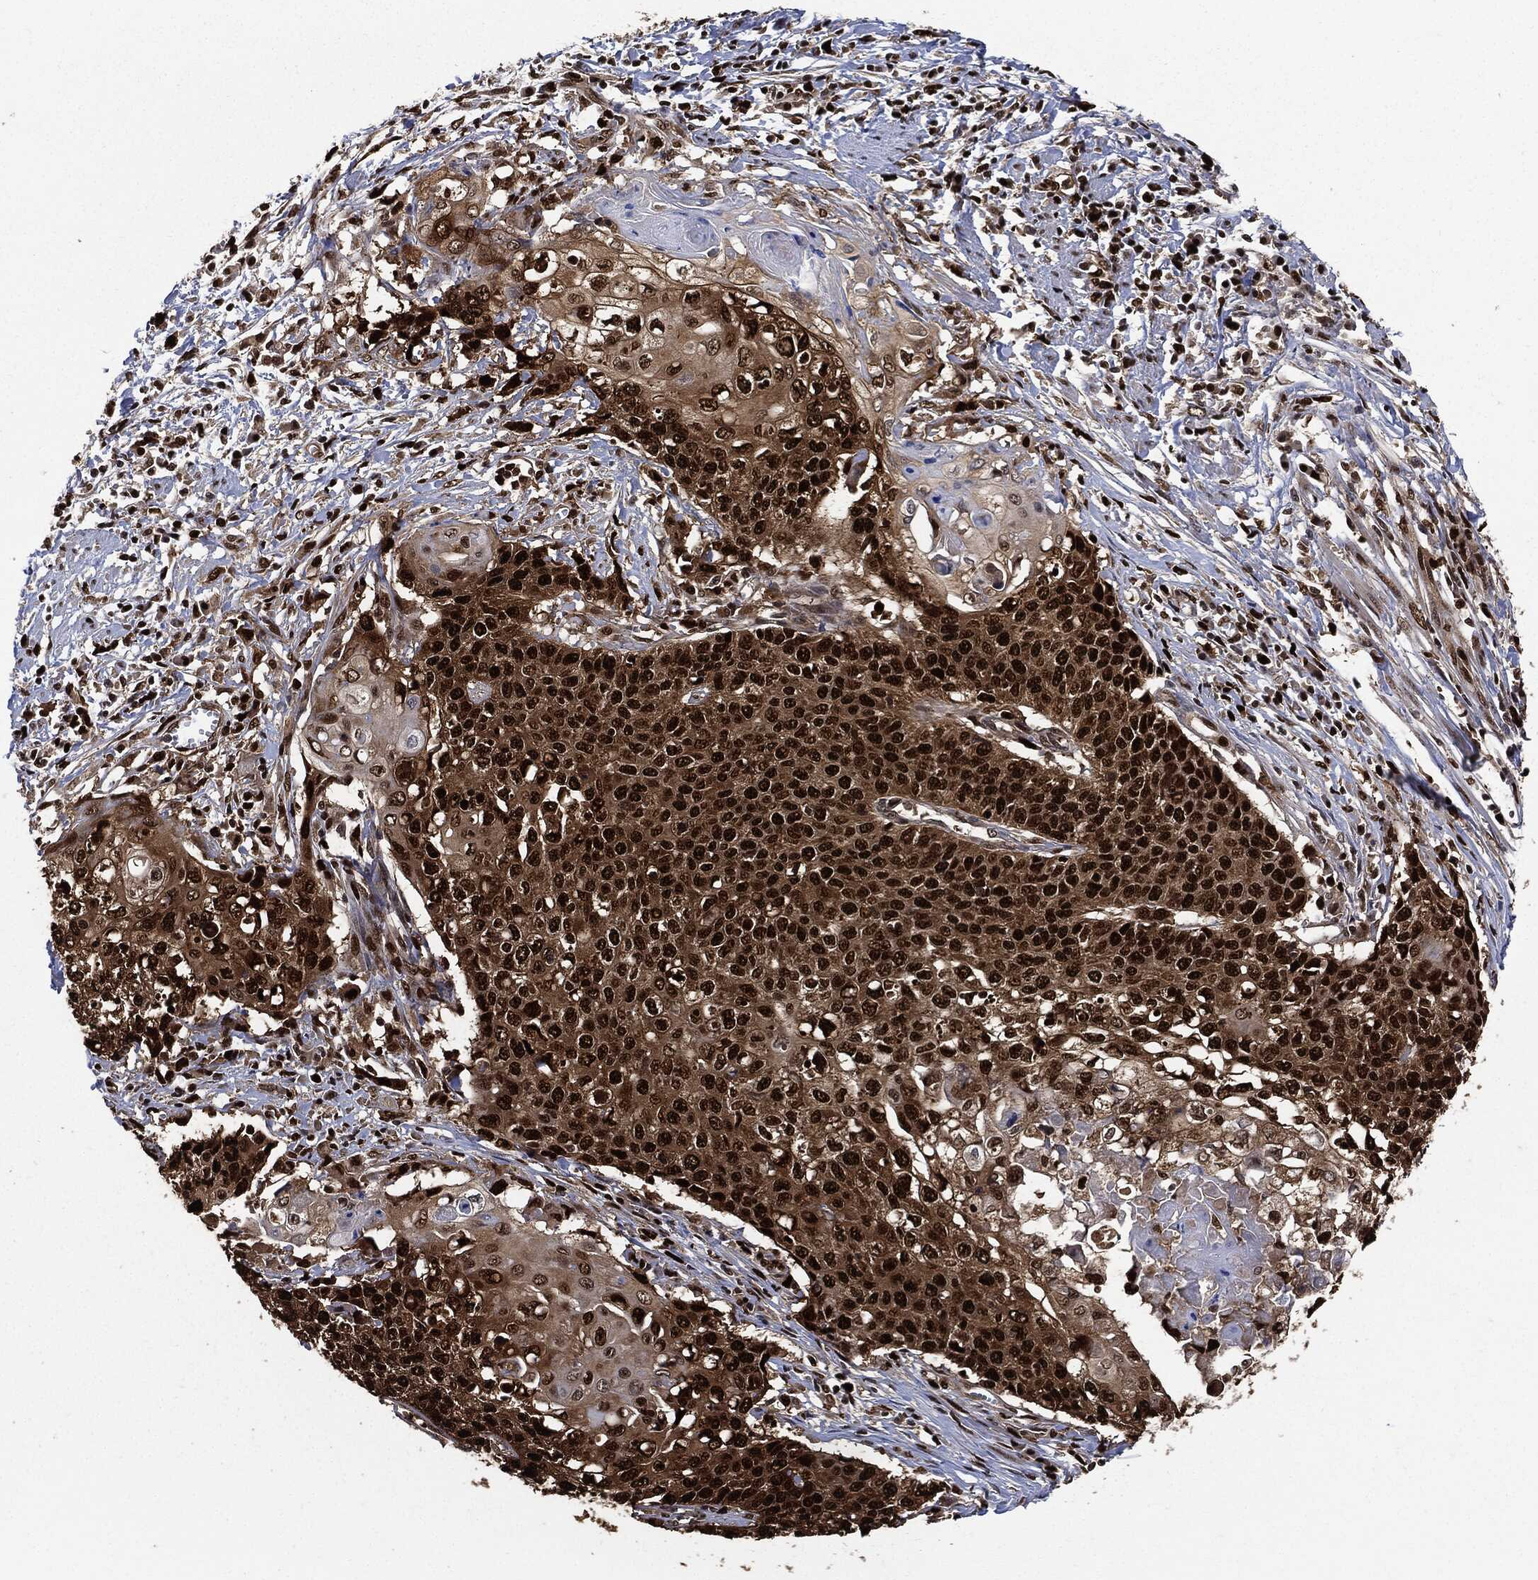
{"staining": {"intensity": "strong", "quantity": ">75%", "location": "cytoplasmic/membranous,nuclear"}, "tissue": "cervical cancer", "cell_type": "Tumor cells", "image_type": "cancer", "snomed": [{"axis": "morphology", "description": "Squamous cell carcinoma, NOS"}, {"axis": "topography", "description": "Cervix"}], "caption": "A micrograph of human cervical cancer (squamous cell carcinoma) stained for a protein demonstrates strong cytoplasmic/membranous and nuclear brown staining in tumor cells.", "gene": "PCNA", "patient": {"sex": "female", "age": 39}}